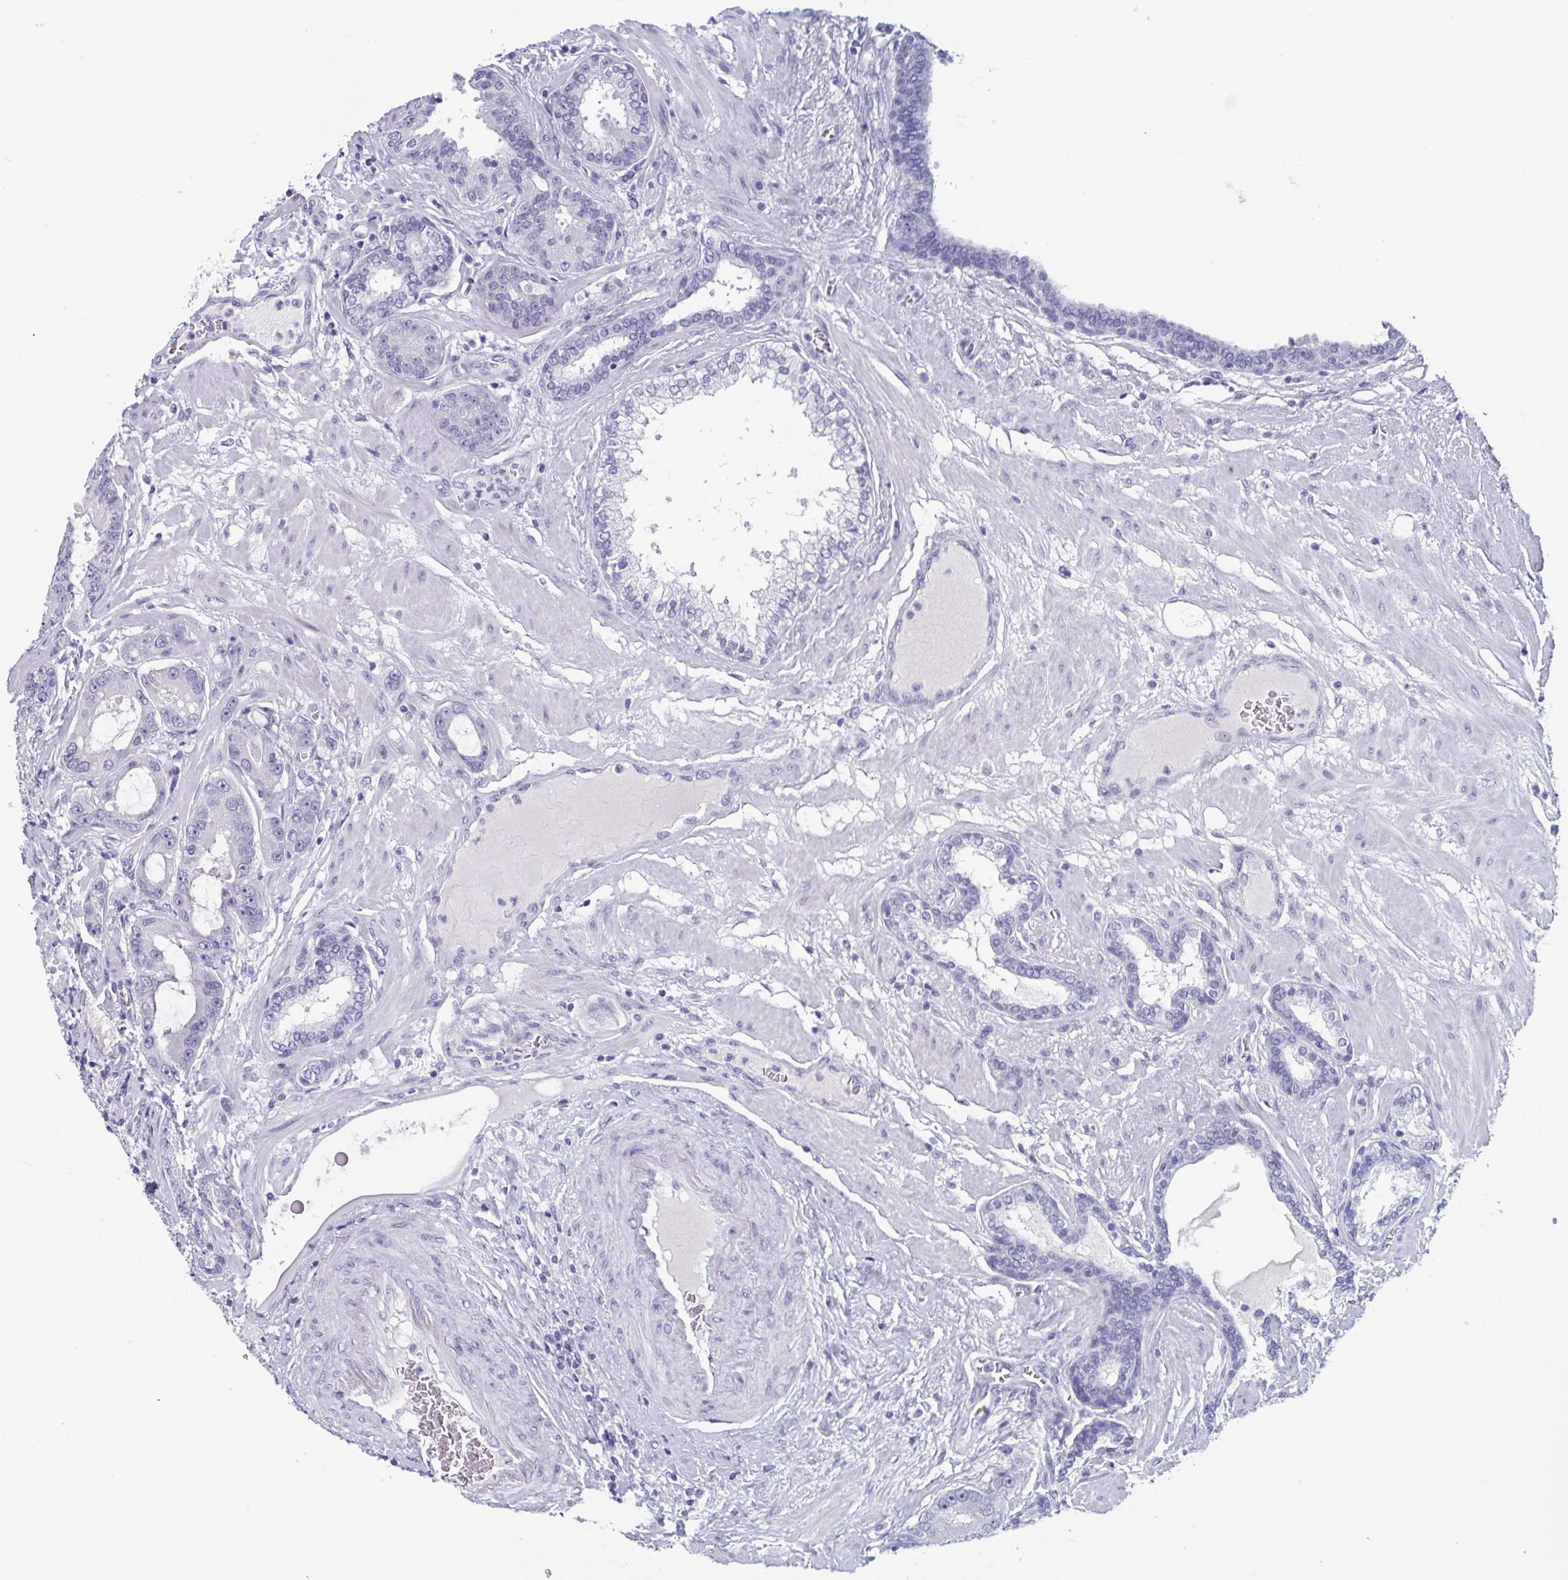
{"staining": {"intensity": "negative", "quantity": "none", "location": "none"}, "tissue": "prostate cancer", "cell_type": "Tumor cells", "image_type": "cancer", "snomed": [{"axis": "morphology", "description": "Adenocarcinoma, High grade"}, {"axis": "topography", "description": "Prostate"}], "caption": "Immunohistochemistry of human prostate cancer (adenocarcinoma (high-grade)) demonstrates no positivity in tumor cells. (Stains: DAB immunohistochemistry (IHC) with hematoxylin counter stain, Microscopy: brightfield microscopy at high magnification).", "gene": "DPEP3", "patient": {"sex": "male", "age": 65}}